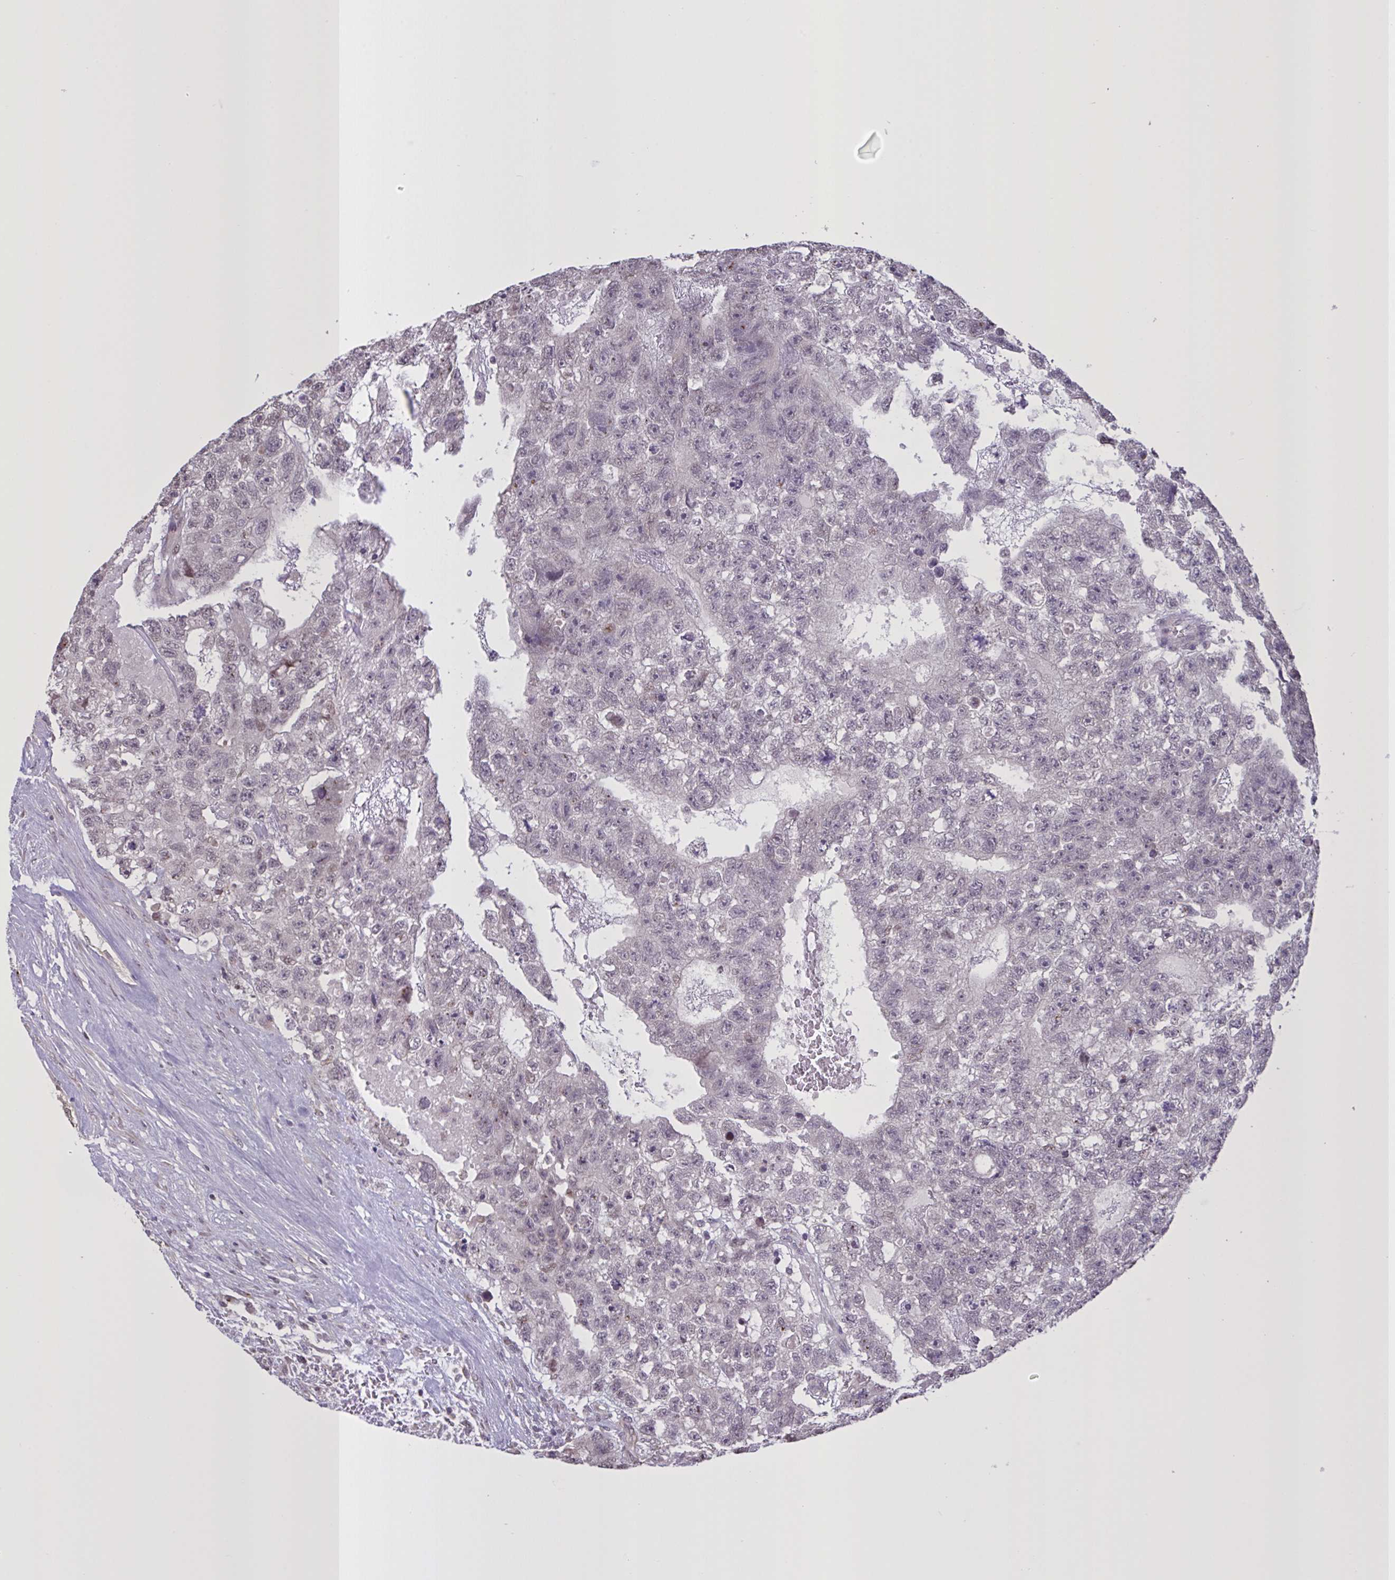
{"staining": {"intensity": "moderate", "quantity": "<25%", "location": "nuclear"}, "tissue": "testis cancer", "cell_type": "Tumor cells", "image_type": "cancer", "snomed": [{"axis": "morphology", "description": "Carcinoma, Embryonal, NOS"}, {"axis": "topography", "description": "Testis"}], "caption": "This image demonstrates immunohistochemistry staining of human testis cancer (embryonal carcinoma), with low moderate nuclear staining in approximately <25% of tumor cells.", "gene": "MRGPRX2", "patient": {"sex": "male", "age": 26}}